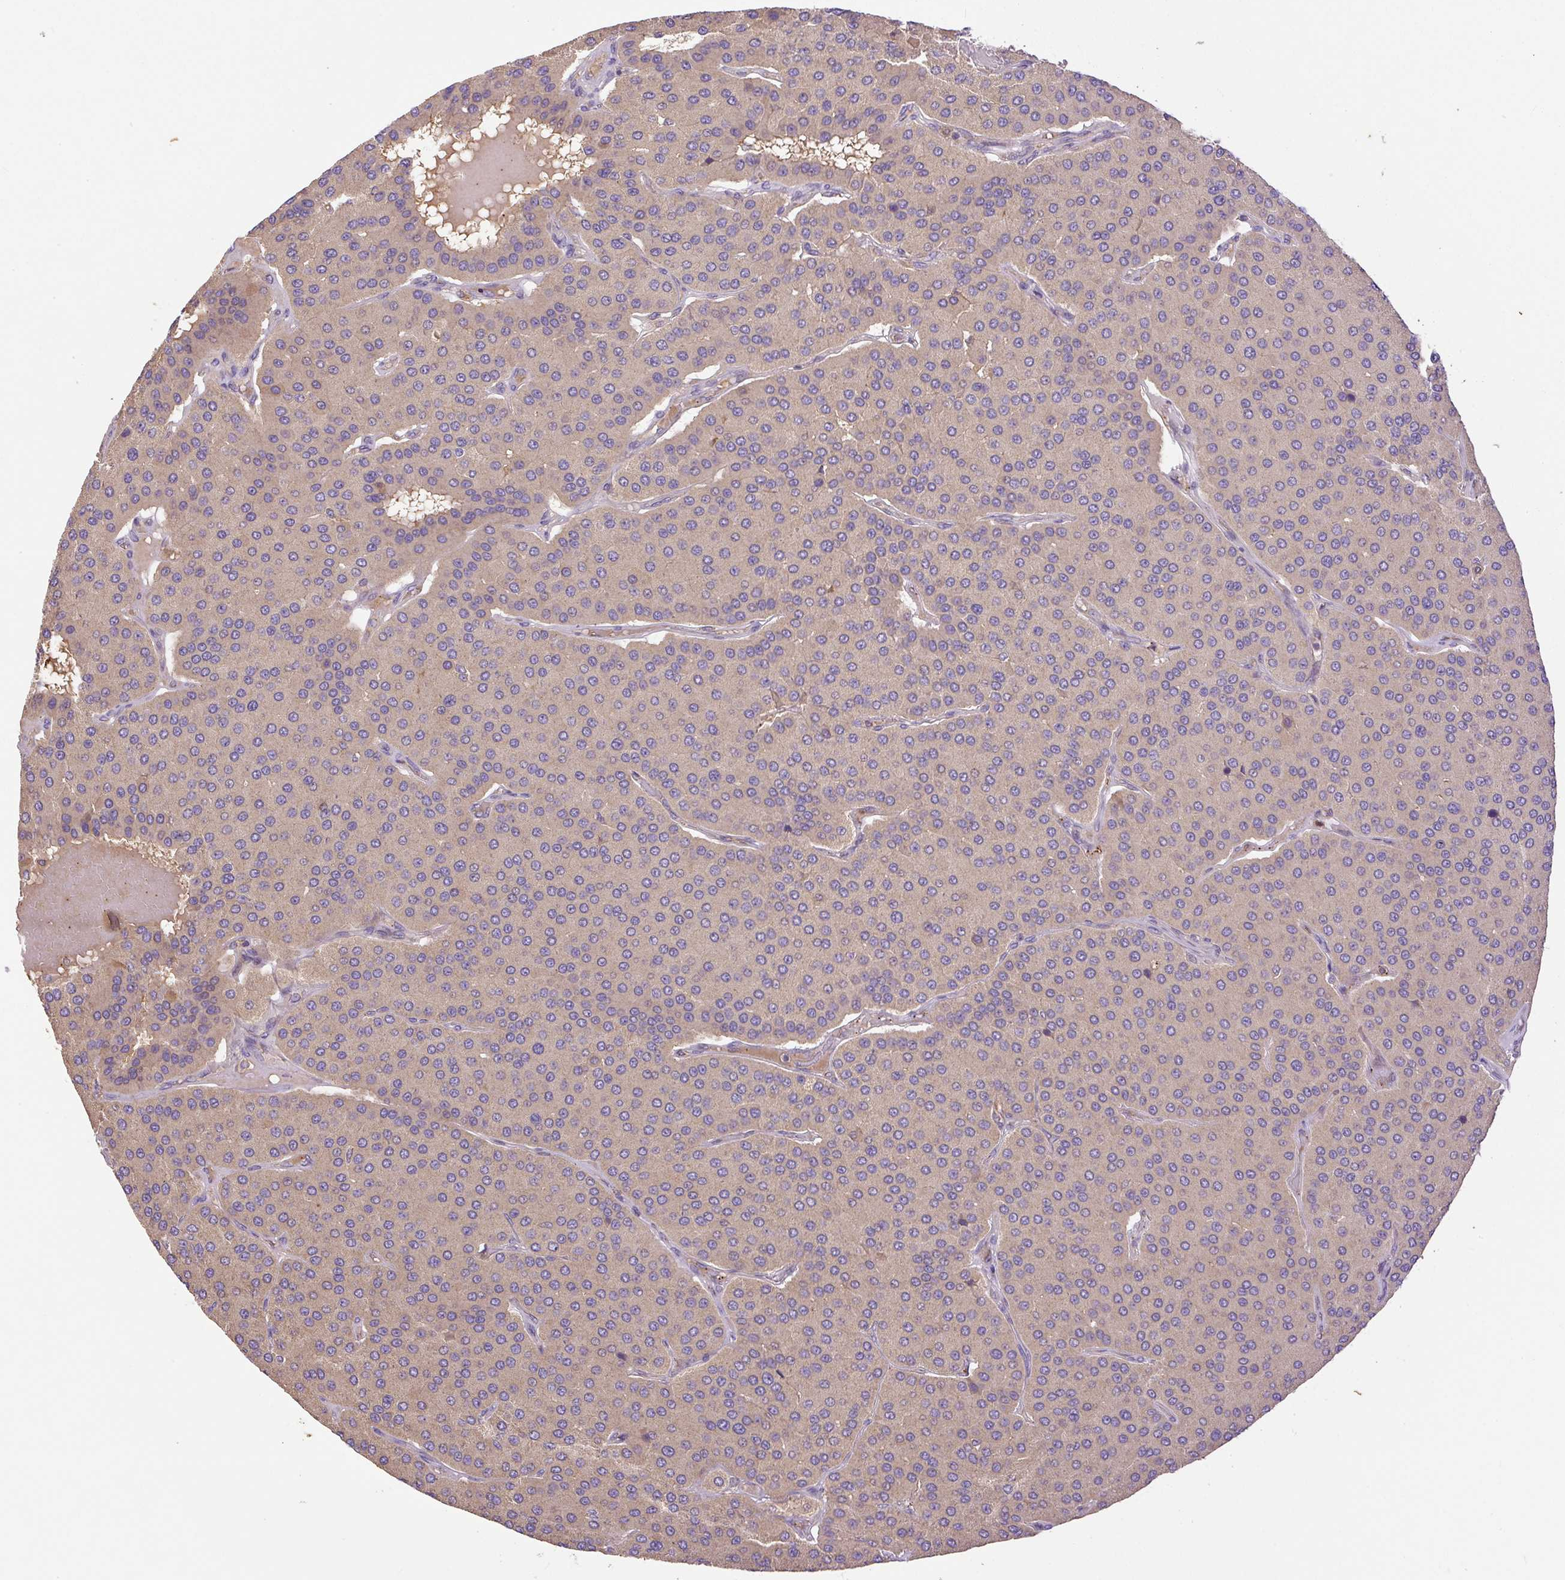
{"staining": {"intensity": "negative", "quantity": "none", "location": "none"}, "tissue": "parathyroid gland", "cell_type": "Glandular cells", "image_type": "normal", "snomed": [{"axis": "morphology", "description": "Normal tissue, NOS"}, {"axis": "morphology", "description": "Adenoma, NOS"}, {"axis": "topography", "description": "Parathyroid gland"}], "caption": "Immunohistochemical staining of unremarkable human parathyroid gland demonstrates no significant positivity in glandular cells. (DAB immunohistochemistry visualized using brightfield microscopy, high magnification).", "gene": "DAPK1", "patient": {"sex": "female", "age": 86}}